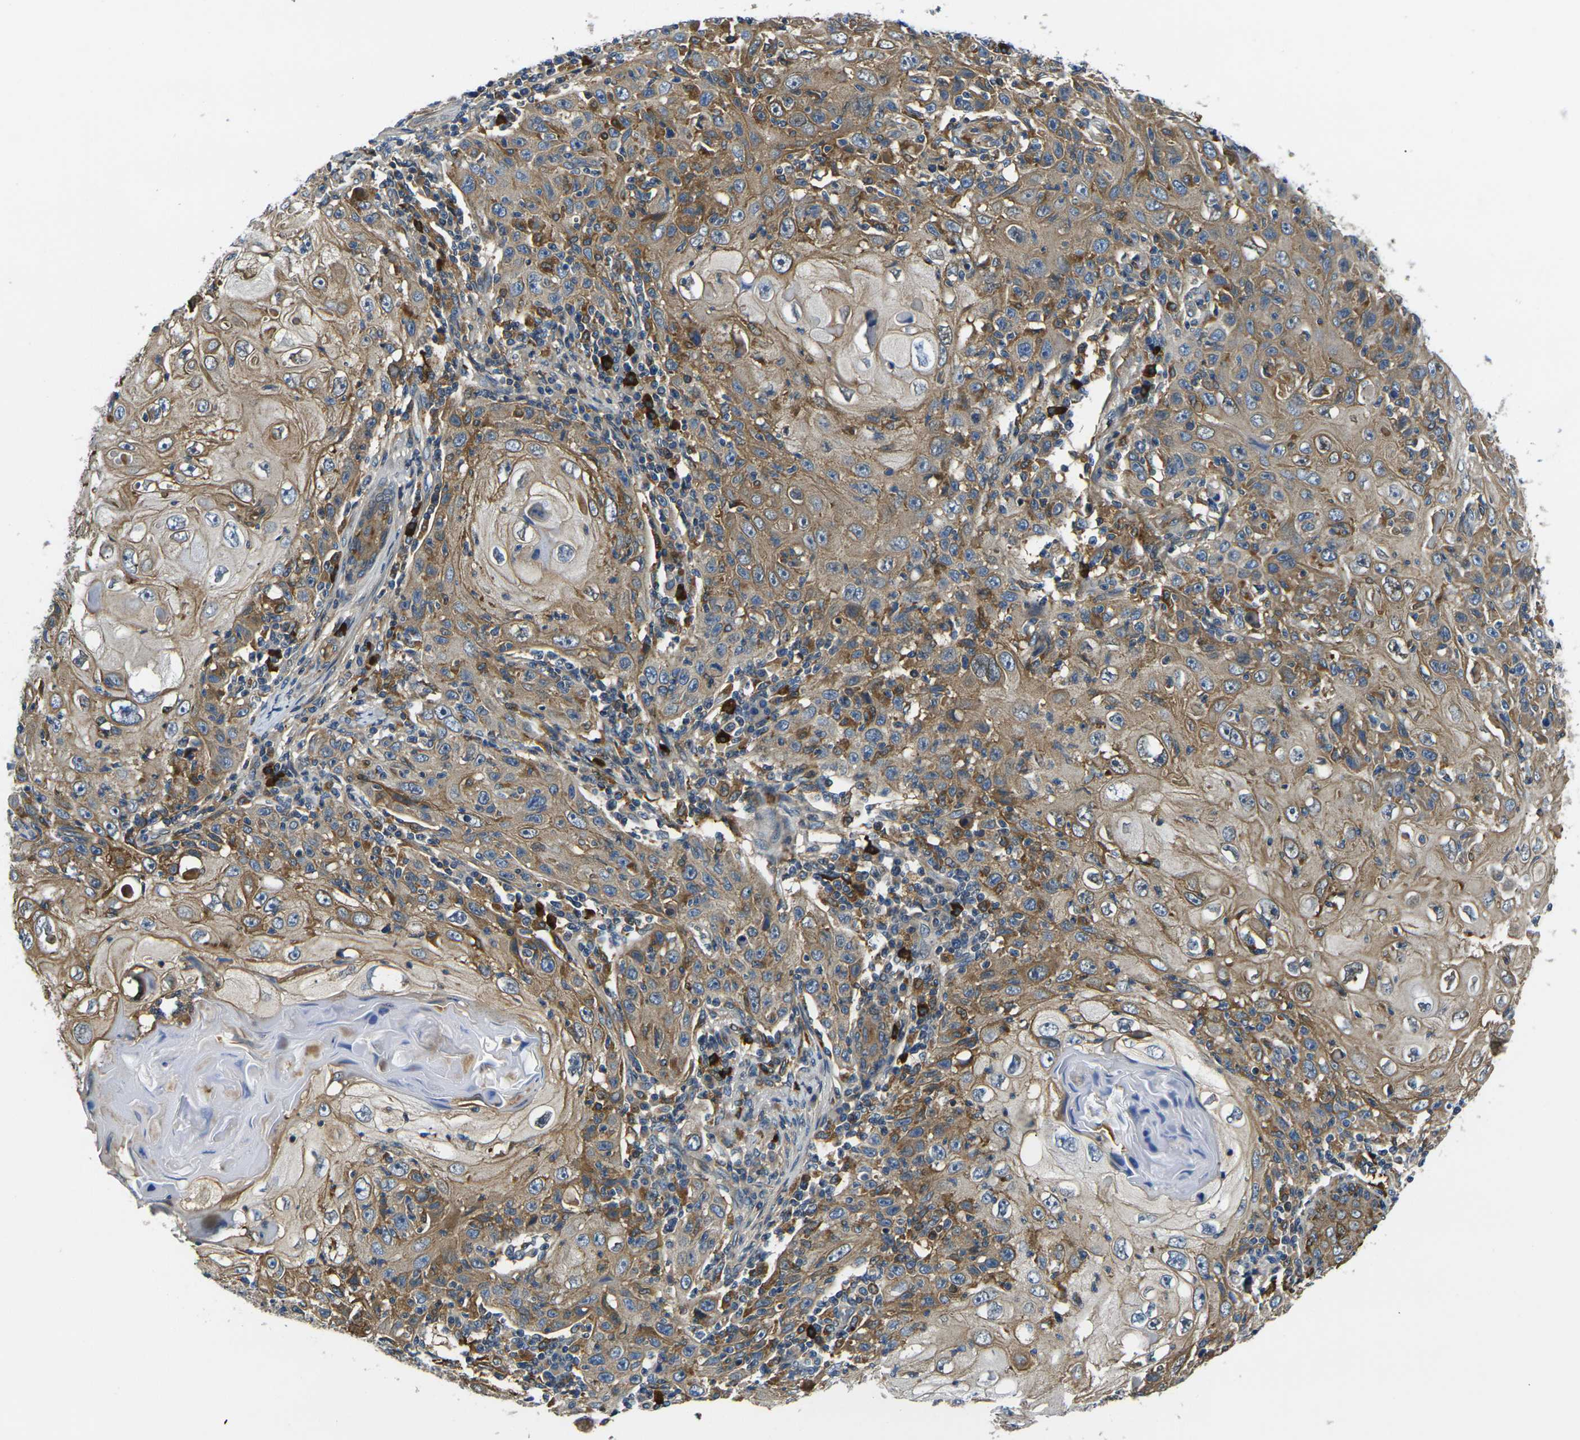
{"staining": {"intensity": "moderate", "quantity": ">75%", "location": "cytoplasmic/membranous"}, "tissue": "skin cancer", "cell_type": "Tumor cells", "image_type": "cancer", "snomed": [{"axis": "morphology", "description": "Squamous cell carcinoma, NOS"}, {"axis": "topography", "description": "Skin"}], "caption": "Skin cancer stained with DAB immunohistochemistry (IHC) exhibits medium levels of moderate cytoplasmic/membranous expression in approximately >75% of tumor cells.", "gene": "RAB1B", "patient": {"sex": "female", "age": 88}}